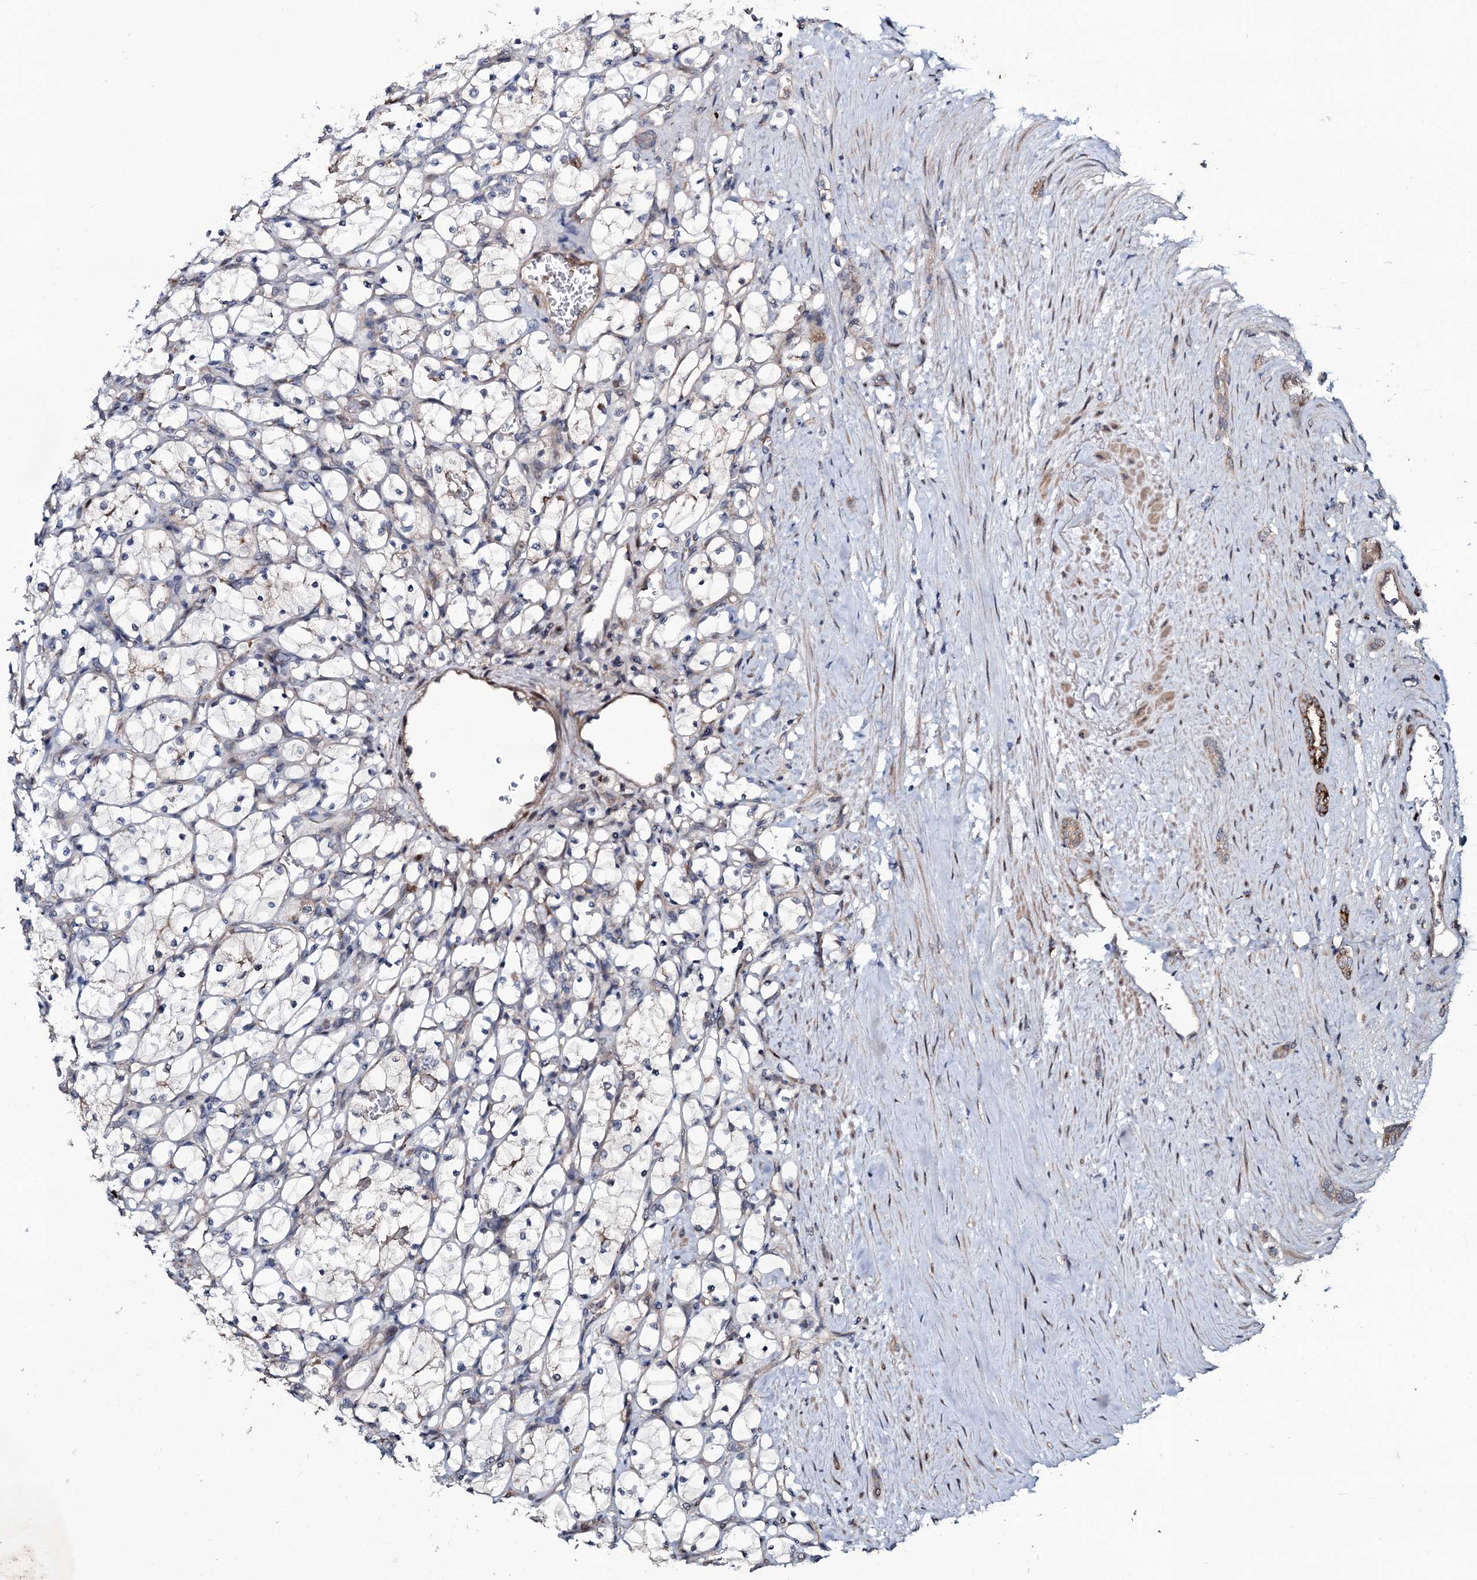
{"staining": {"intensity": "negative", "quantity": "none", "location": "none"}, "tissue": "renal cancer", "cell_type": "Tumor cells", "image_type": "cancer", "snomed": [{"axis": "morphology", "description": "Adenocarcinoma, NOS"}, {"axis": "topography", "description": "Kidney"}], "caption": "There is no significant staining in tumor cells of renal cancer (adenocarcinoma). (DAB (3,3'-diaminobenzidine) IHC with hematoxylin counter stain).", "gene": "COG6", "patient": {"sex": "female", "age": 69}}